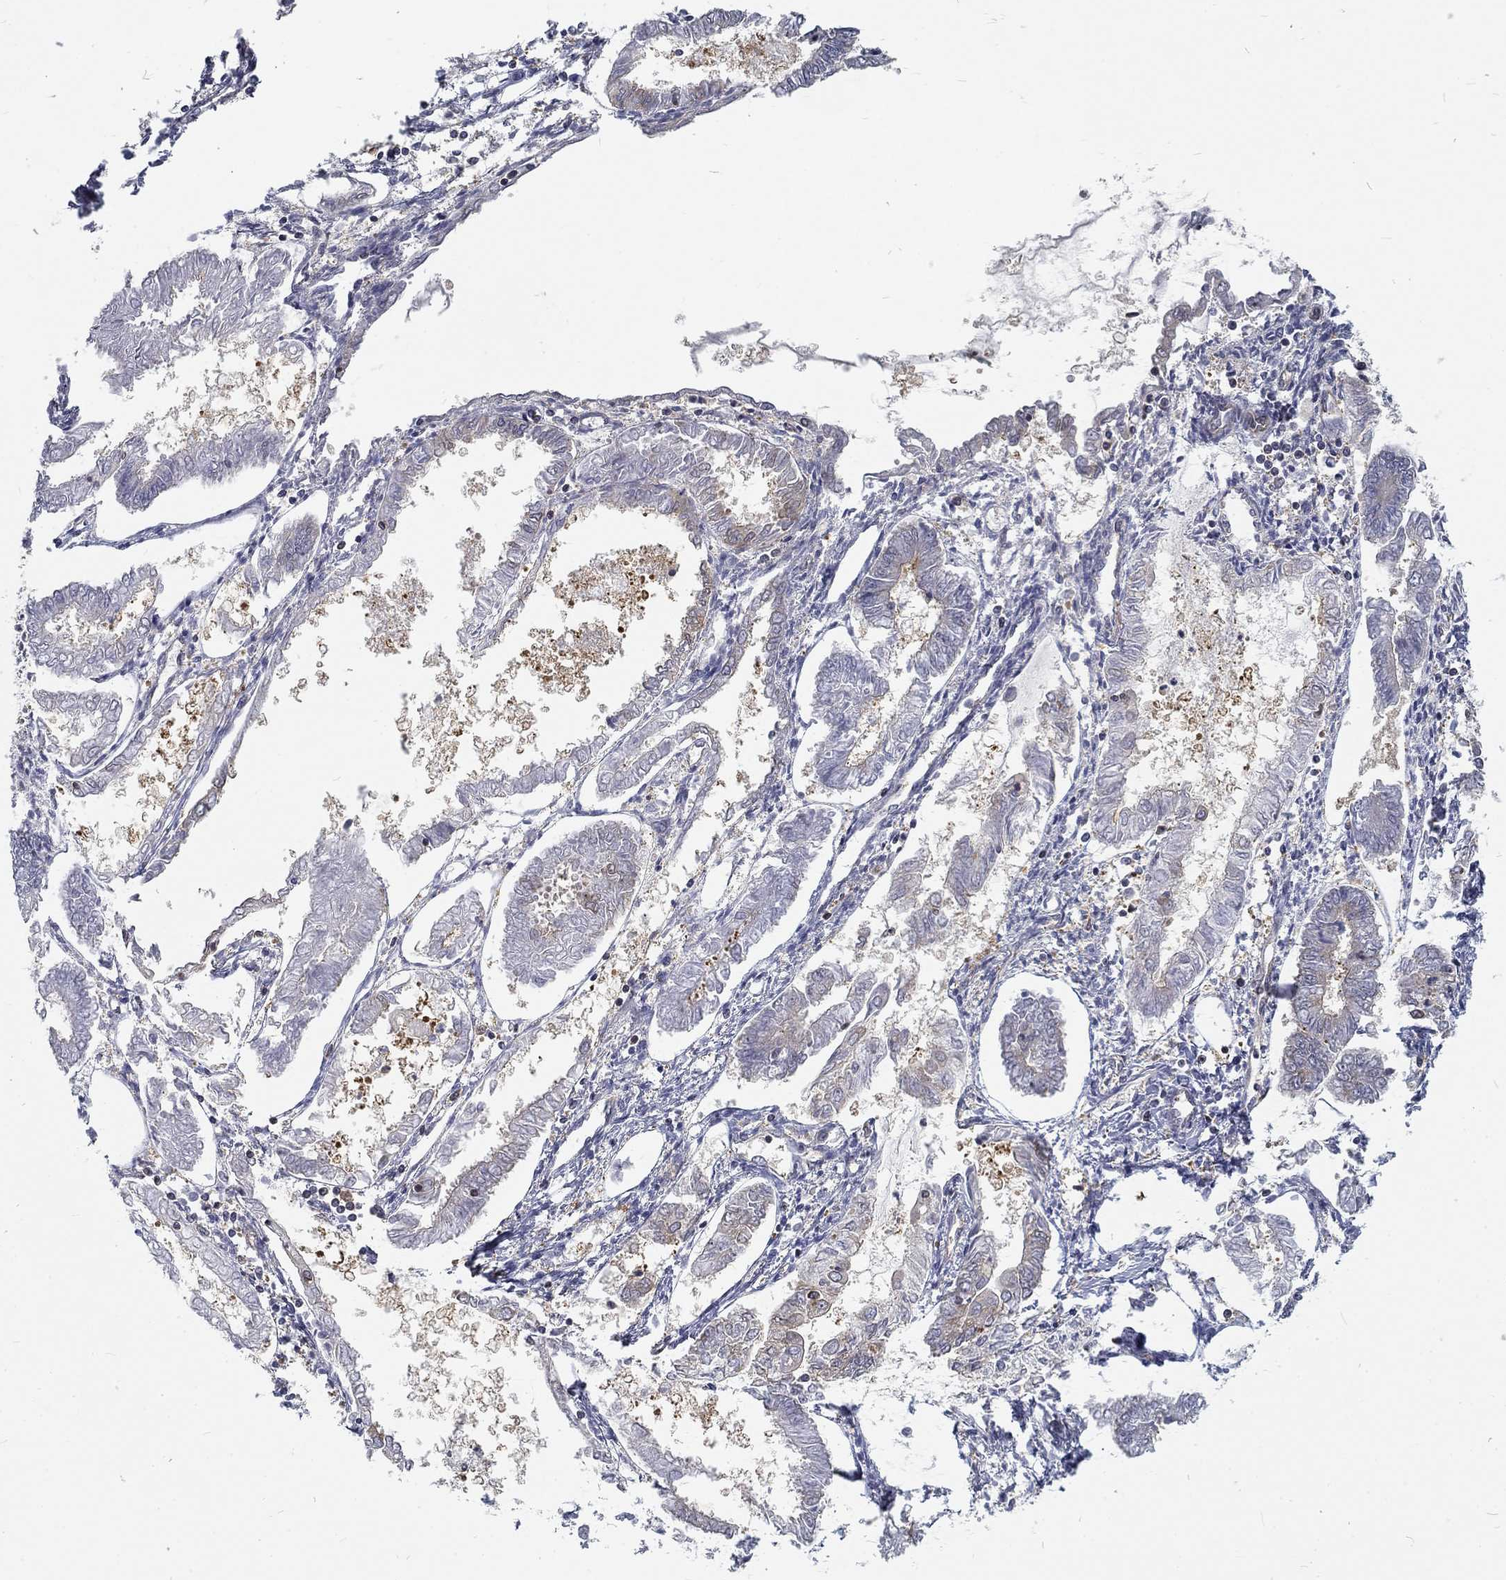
{"staining": {"intensity": "weak", "quantity": "<25%", "location": "cytoplasmic/membranous"}, "tissue": "endometrial cancer", "cell_type": "Tumor cells", "image_type": "cancer", "snomed": [{"axis": "morphology", "description": "Adenocarcinoma, NOS"}, {"axis": "topography", "description": "Endometrium"}], "caption": "There is no significant staining in tumor cells of endometrial cancer.", "gene": "MTMR11", "patient": {"sex": "female", "age": 68}}